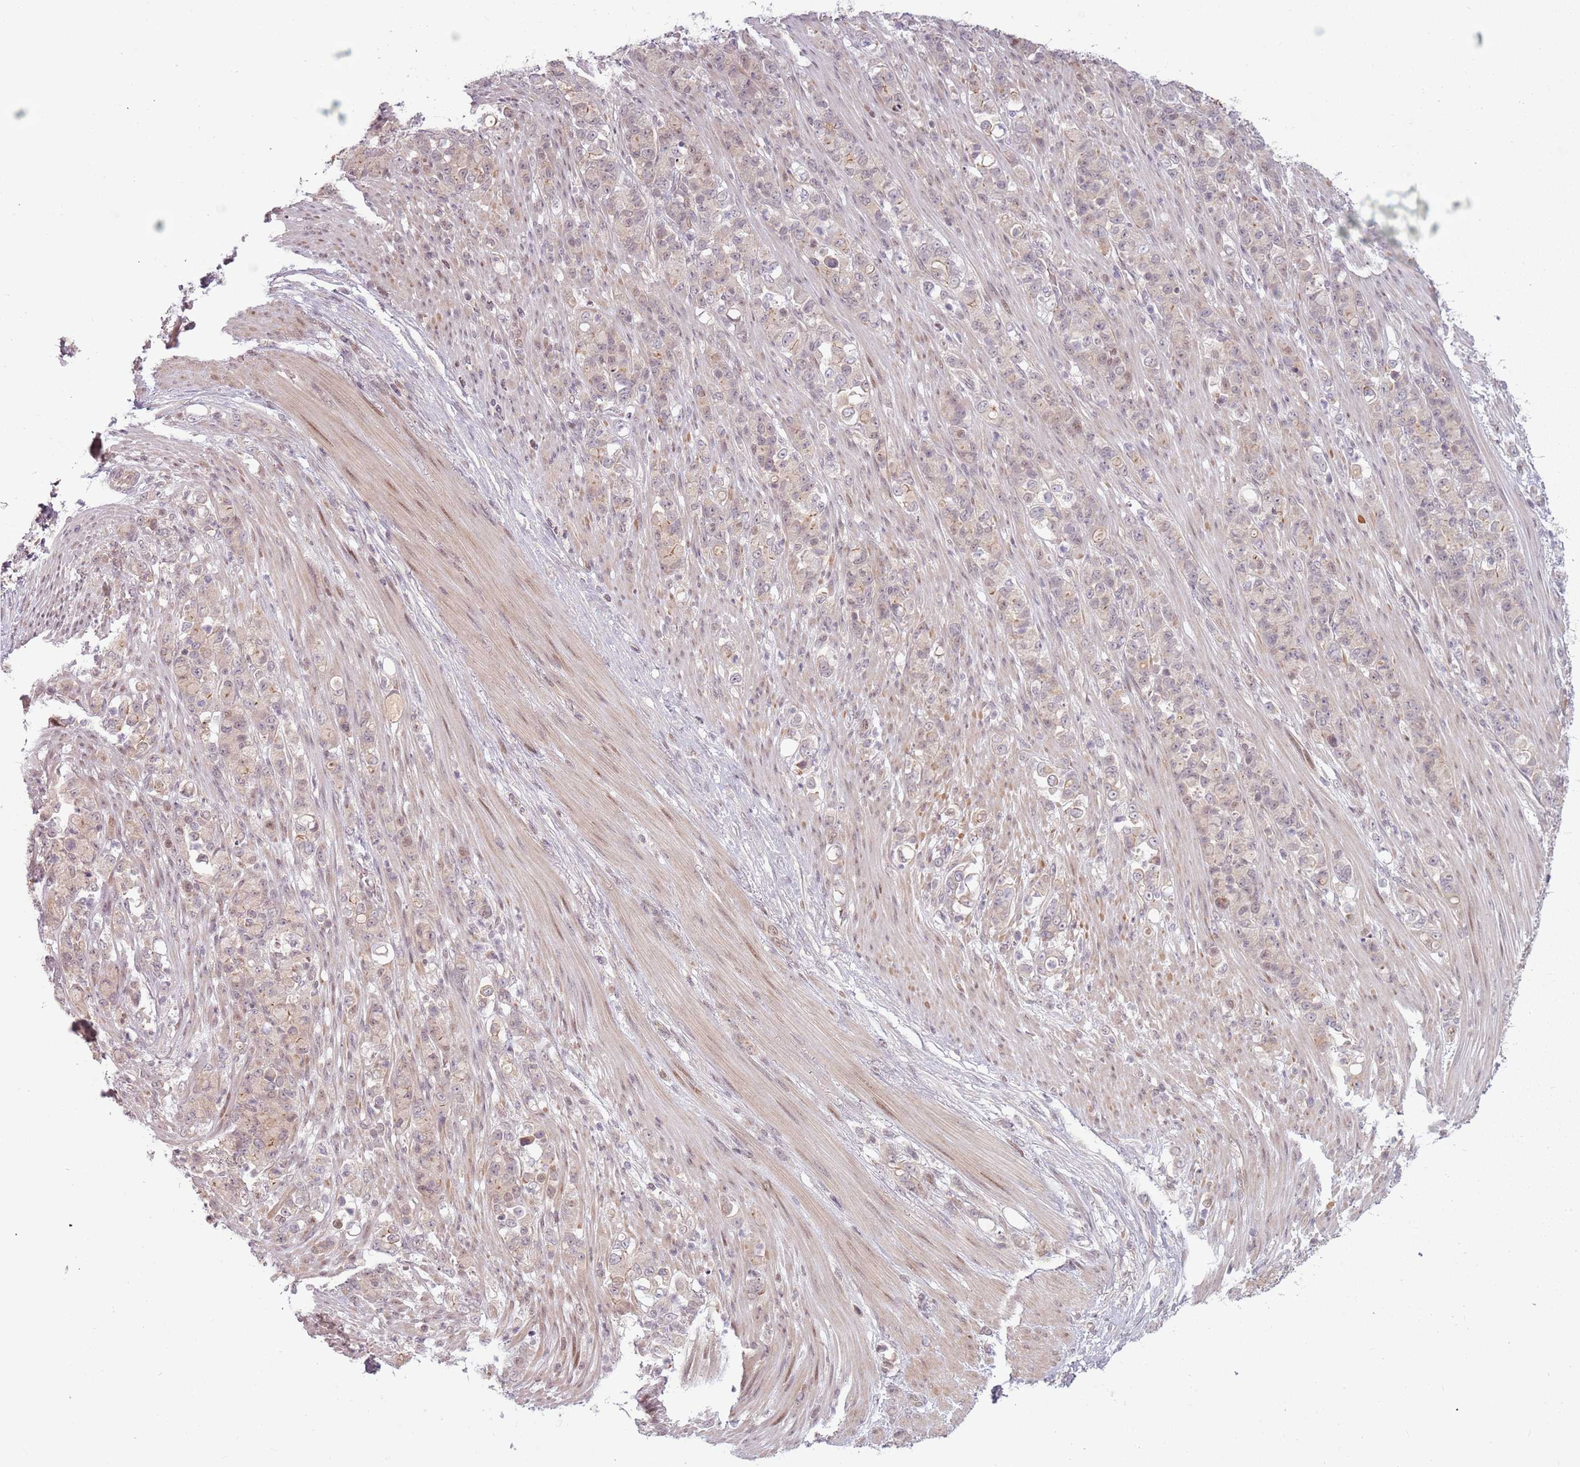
{"staining": {"intensity": "negative", "quantity": "none", "location": "none"}, "tissue": "stomach cancer", "cell_type": "Tumor cells", "image_type": "cancer", "snomed": [{"axis": "morphology", "description": "Normal tissue, NOS"}, {"axis": "morphology", "description": "Adenocarcinoma, NOS"}, {"axis": "topography", "description": "Stomach"}], "caption": "Tumor cells show no significant staining in stomach cancer.", "gene": "ADGRG1", "patient": {"sex": "female", "age": 79}}